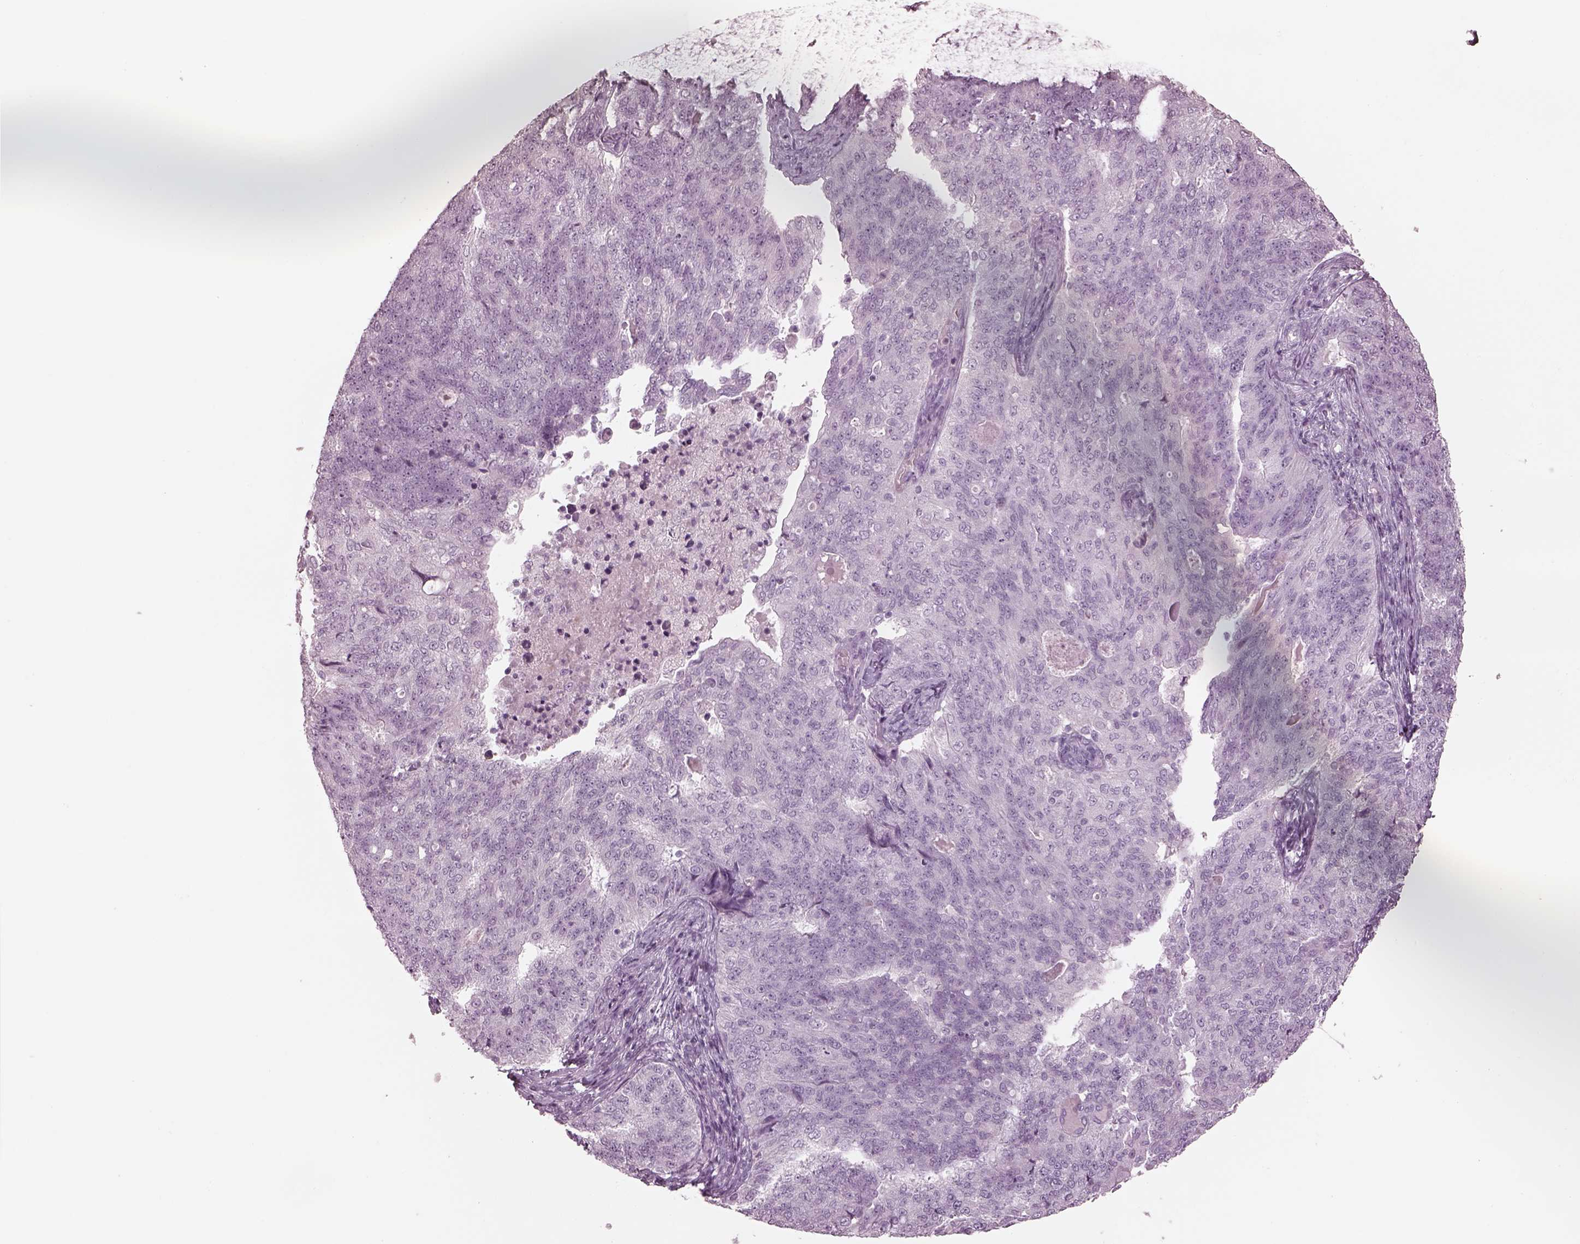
{"staining": {"intensity": "negative", "quantity": "none", "location": "none"}, "tissue": "endometrial cancer", "cell_type": "Tumor cells", "image_type": "cancer", "snomed": [{"axis": "morphology", "description": "Adenocarcinoma, NOS"}, {"axis": "topography", "description": "Endometrium"}], "caption": "A histopathology image of endometrial cancer stained for a protein reveals no brown staining in tumor cells.", "gene": "OPN4", "patient": {"sex": "female", "age": 43}}